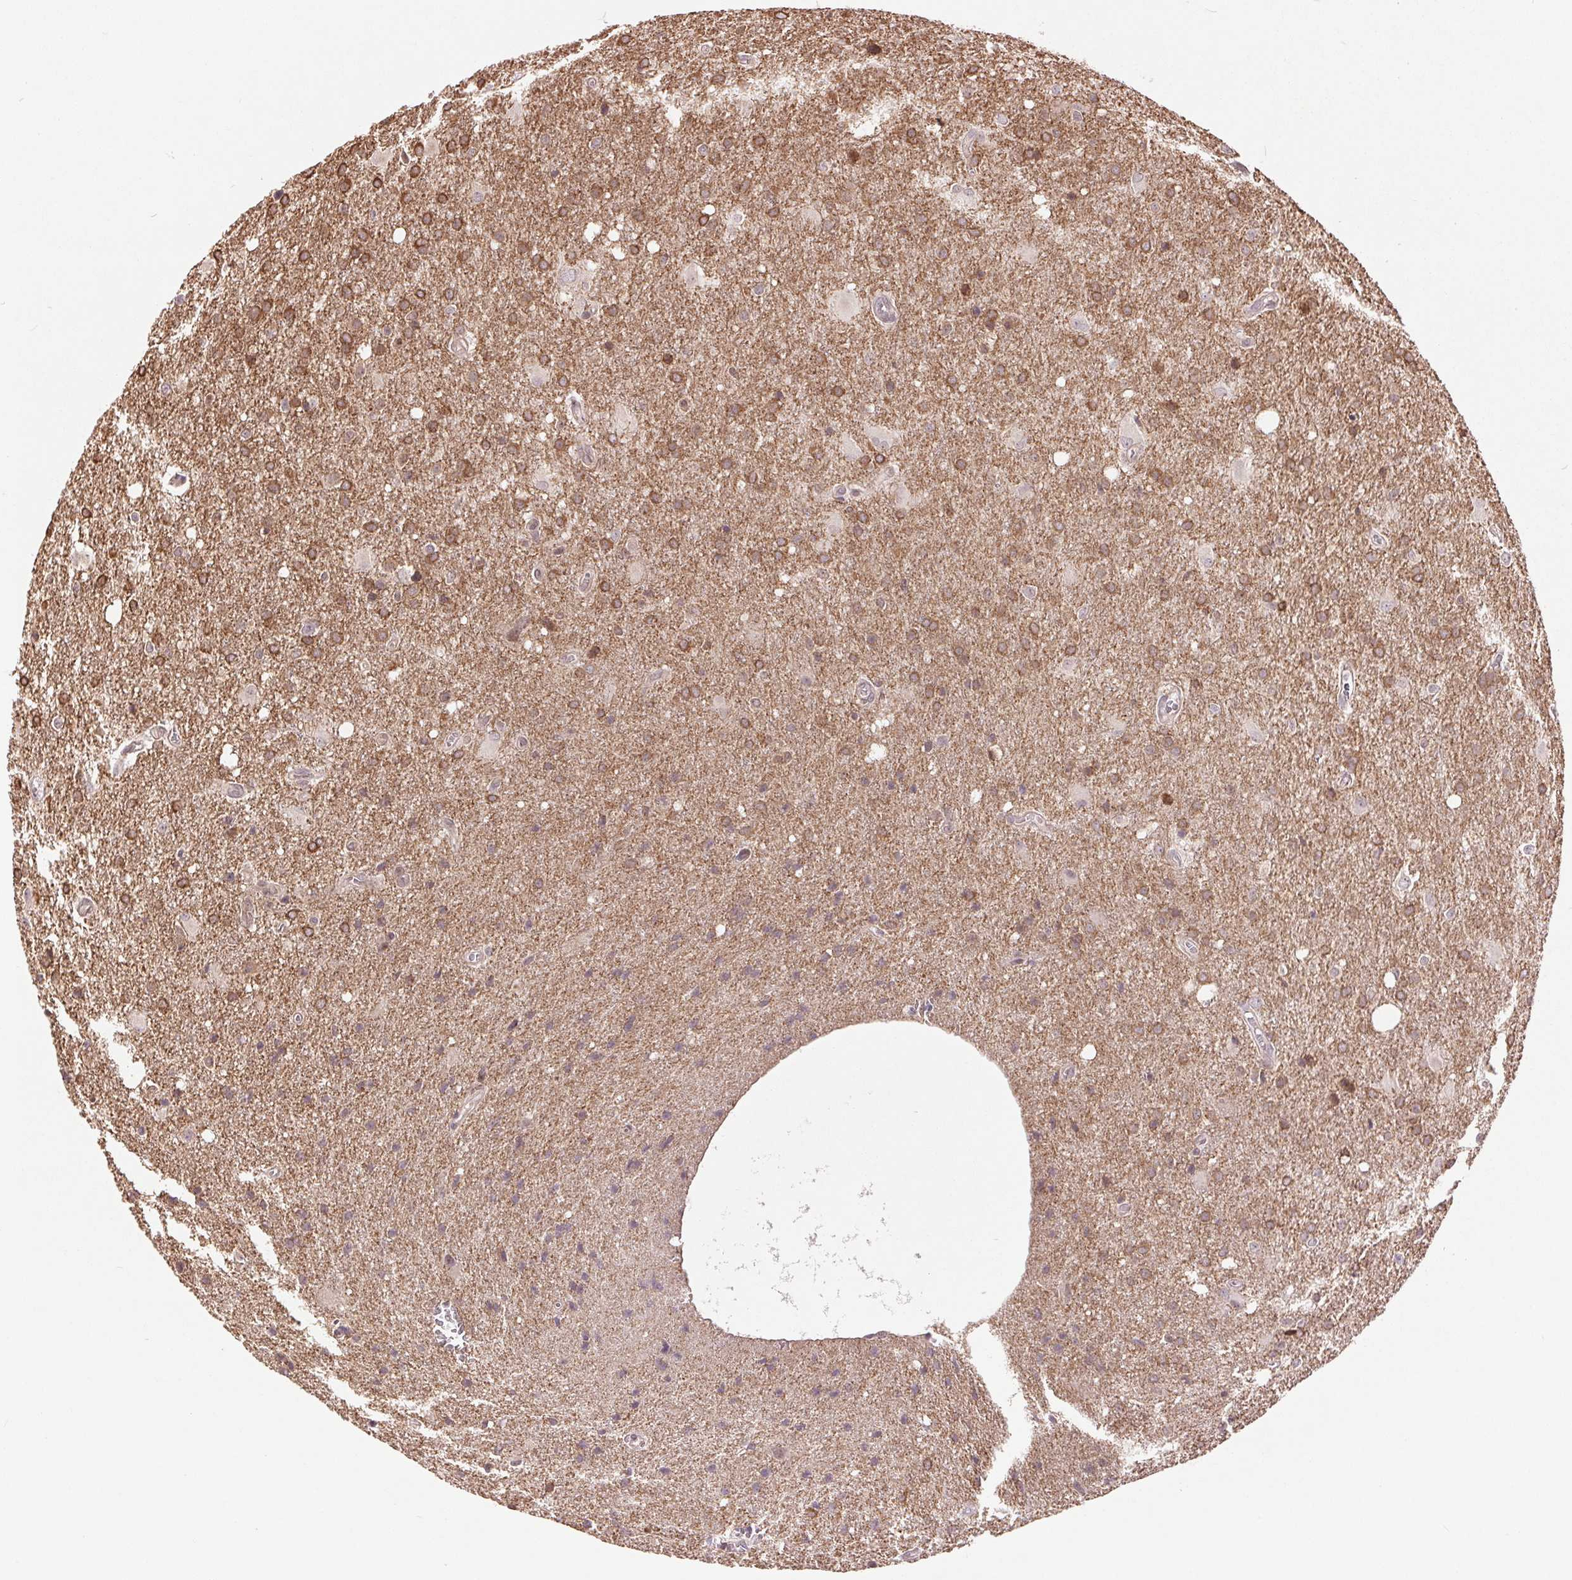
{"staining": {"intensity": "moderate", "quantity": ">75%", "location": "cytoplasmic/membranous"}, "tissue": "glioma", "cell_type": "Tumor cells", "image_type": "cancer", "snomed": [{"axis": "morphology", "description": "Glioma, malignant, Low grade"}, {"axis": "topography", "description": "Brain"}], "caption": "Immunohistochemistry (IHC) (DAB) staining of glioma displays moderate cytoplasmic/membranous protein positivity in about >75% of tumor cells.", "gene": "BTF3L4", "patient": {"sex": "male", "age": 66}}